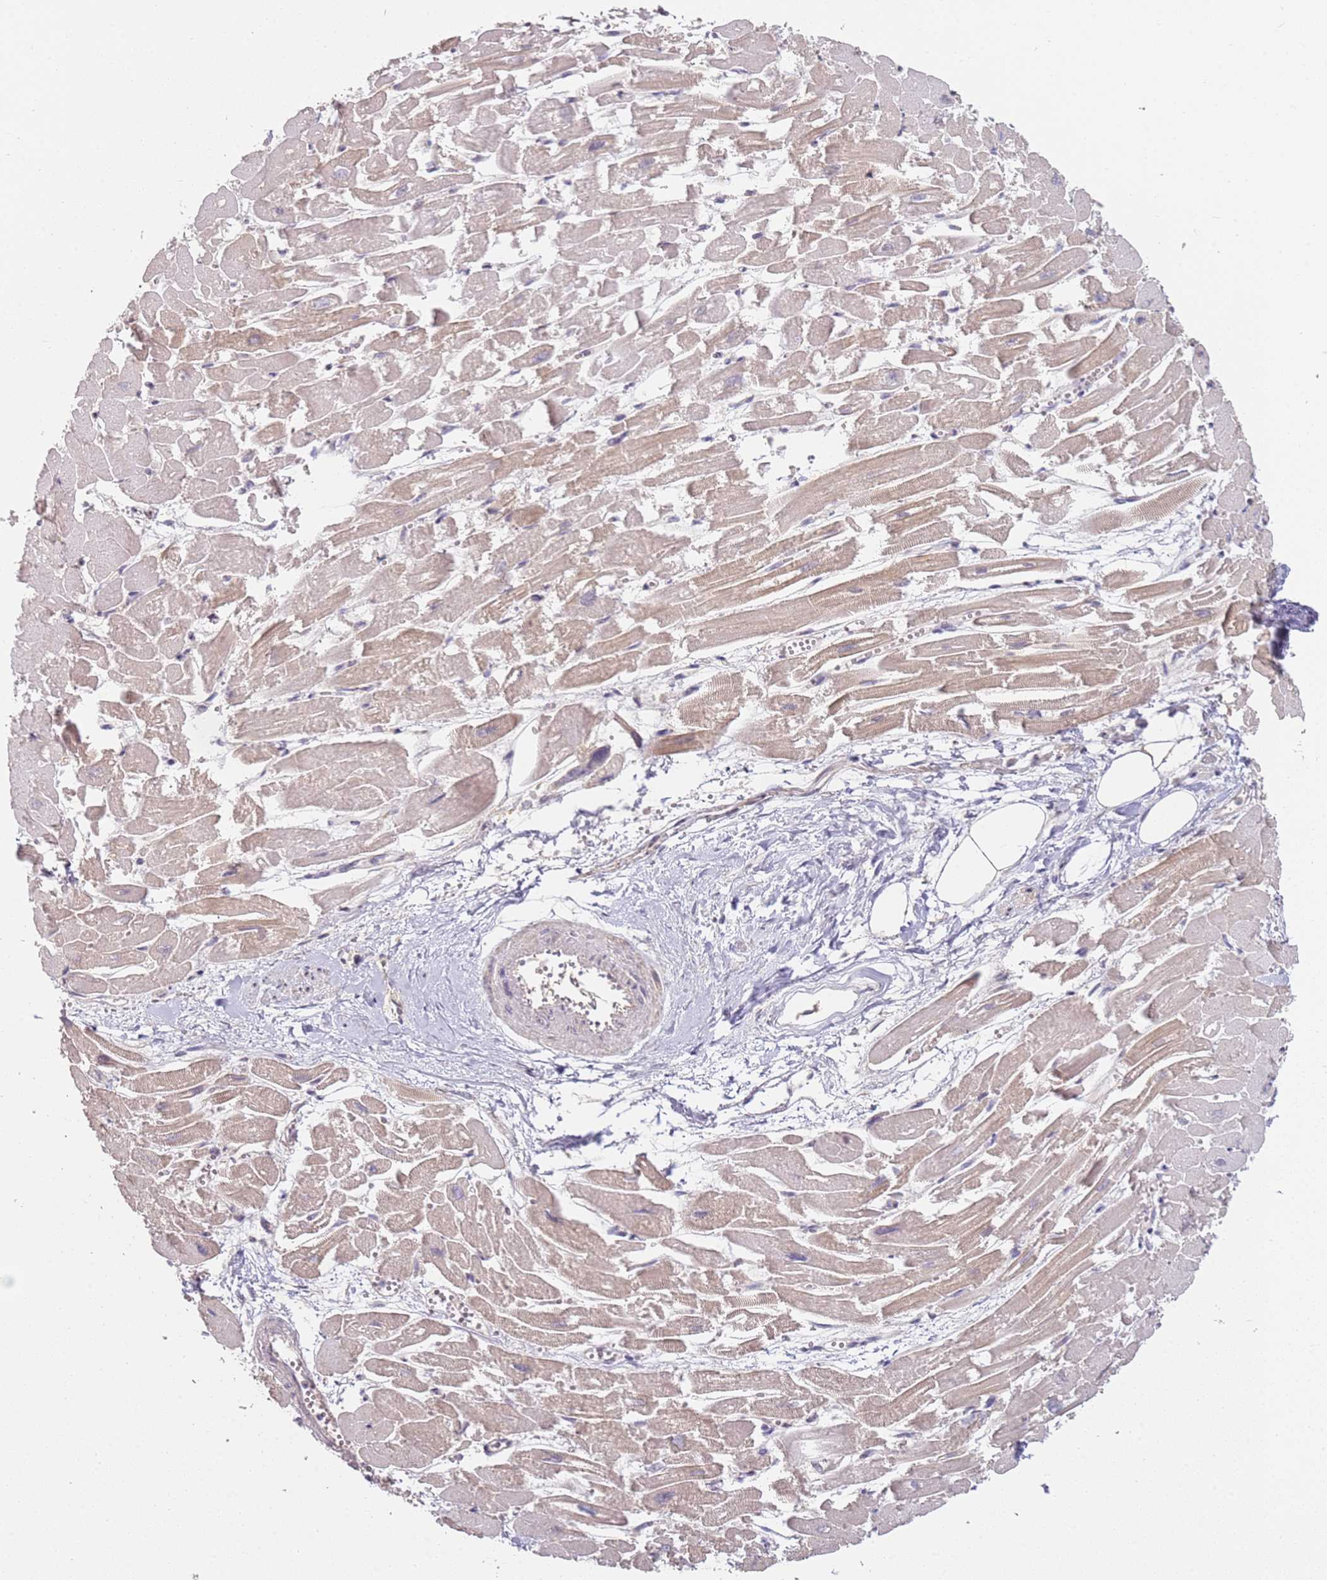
{"staining": {"intensity": "weak", "quantity": ">75%", "location": "cytoplasmic/membranous,nuclear"}, "tissue": "heart muscle", "cell_type": "Cardiomyocytes", "image_type": "normal", "snomed": [{"axis": "morphology", "description": "Normal tissue, NOS"}, {"axis": "topography", "description": "Heart"}], "caption": "A histopathology image of human heart muscle stained for a protein shows weak cytoplasmic/membranous,nuclear brown staining in cardiomyocytes. Nuclei are stained in blue.", "gene": "WDR93", "patient": {"sex": "male", "age": 54}}